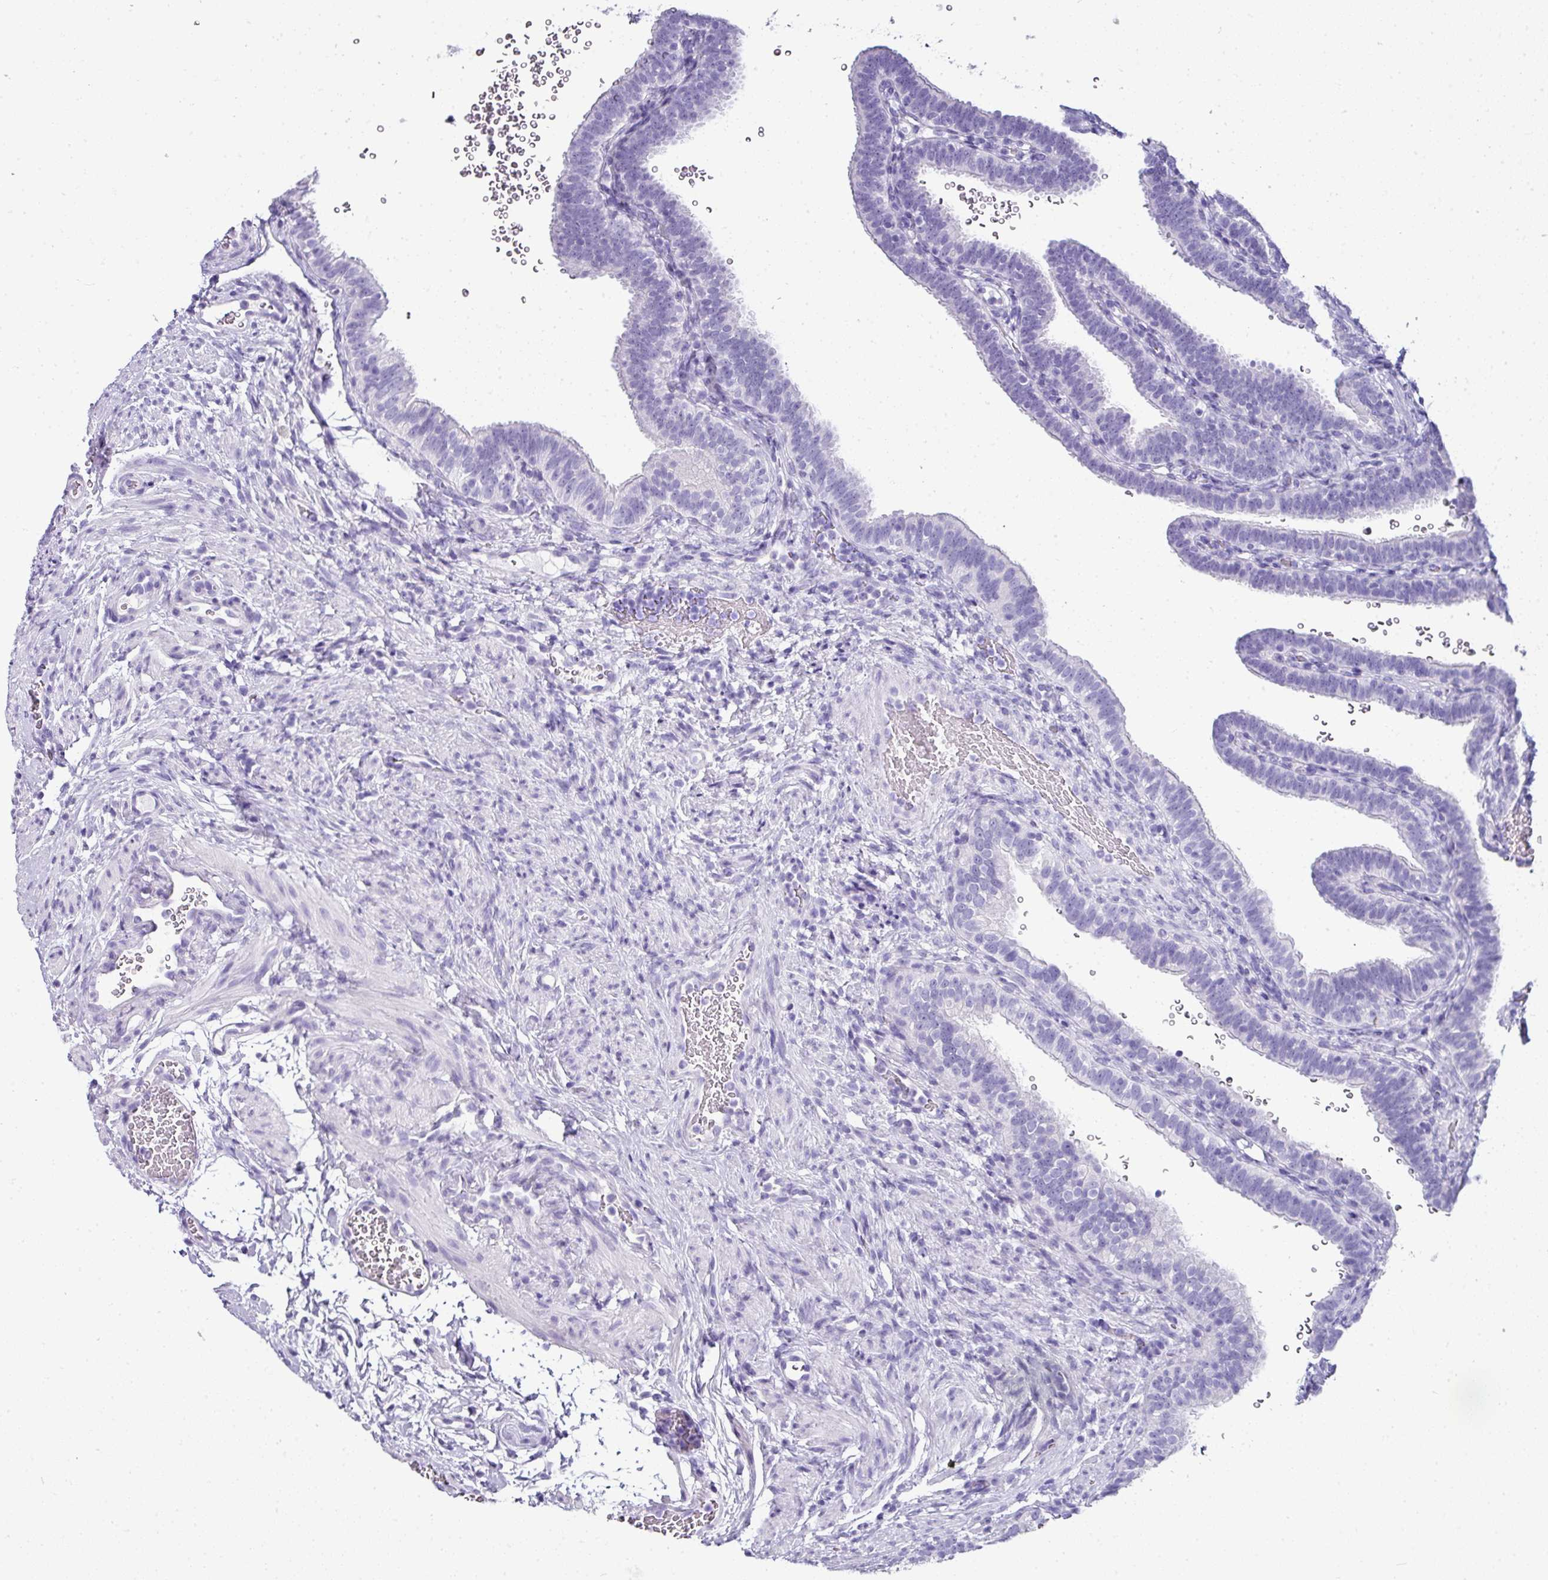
{"staining": {"intensity": "negative", "quantity": "none", "location": "none"}, "tissue": "fallopian tube", "cell_type": "Glandular cells", "image_type": "normal", "snomed": [{"axis": "morphology", "description": "Normal tissue, NOS"}, {"axis": "topography", "description": "Fallopian tube"}], "caption": "This is an immunohistochemistry photomicrograph of normal fallopian tube. There is no expression in glandular cells.", "gene": "NAPSA", "patient": {"sex": "female", "age": 41}}